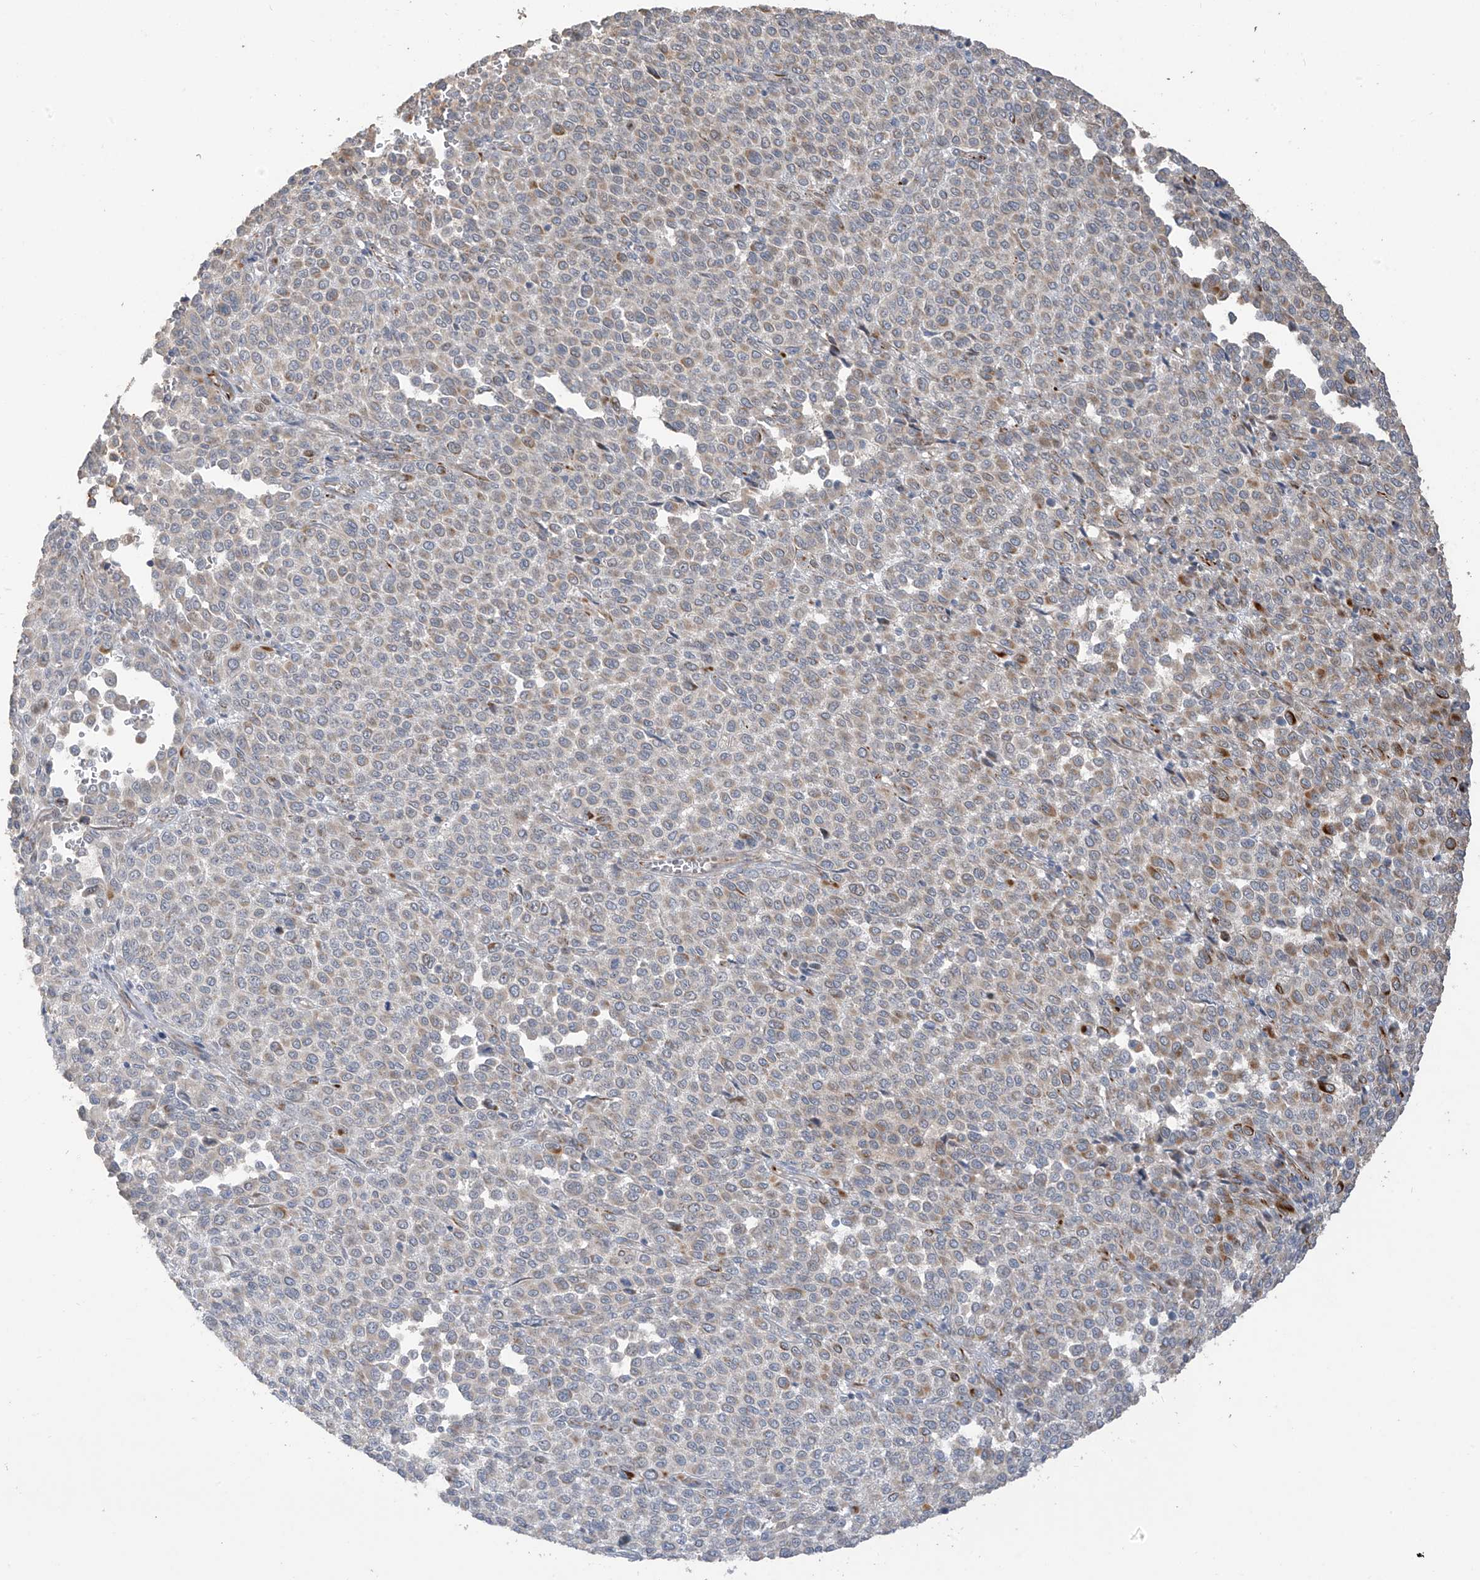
{"staining": {"intensity": "moderate", "quantity": "<25%", "location": "cytoplasmic/membranous"}, "tissue": "melanoma", "cell_type": "Tumor cells", "image_type": "cancer", "snomed": [{"axis": "morphology", "description": "Malignant melanoma, Metastatic site"}, {"axis": "topography", "description": "Pancreas"}], "caption": "Protein staining demonstrates moderate cytoplasmic/membranous positivity in about <25% of tumor cells in melanoma. The protein is stained brown, and the nuclei are stained in blue (DAB IHC with brightfield microscopy, high magnification).", "gene": "DCDC2", "patient": {"sex": "female", "age": 30}}